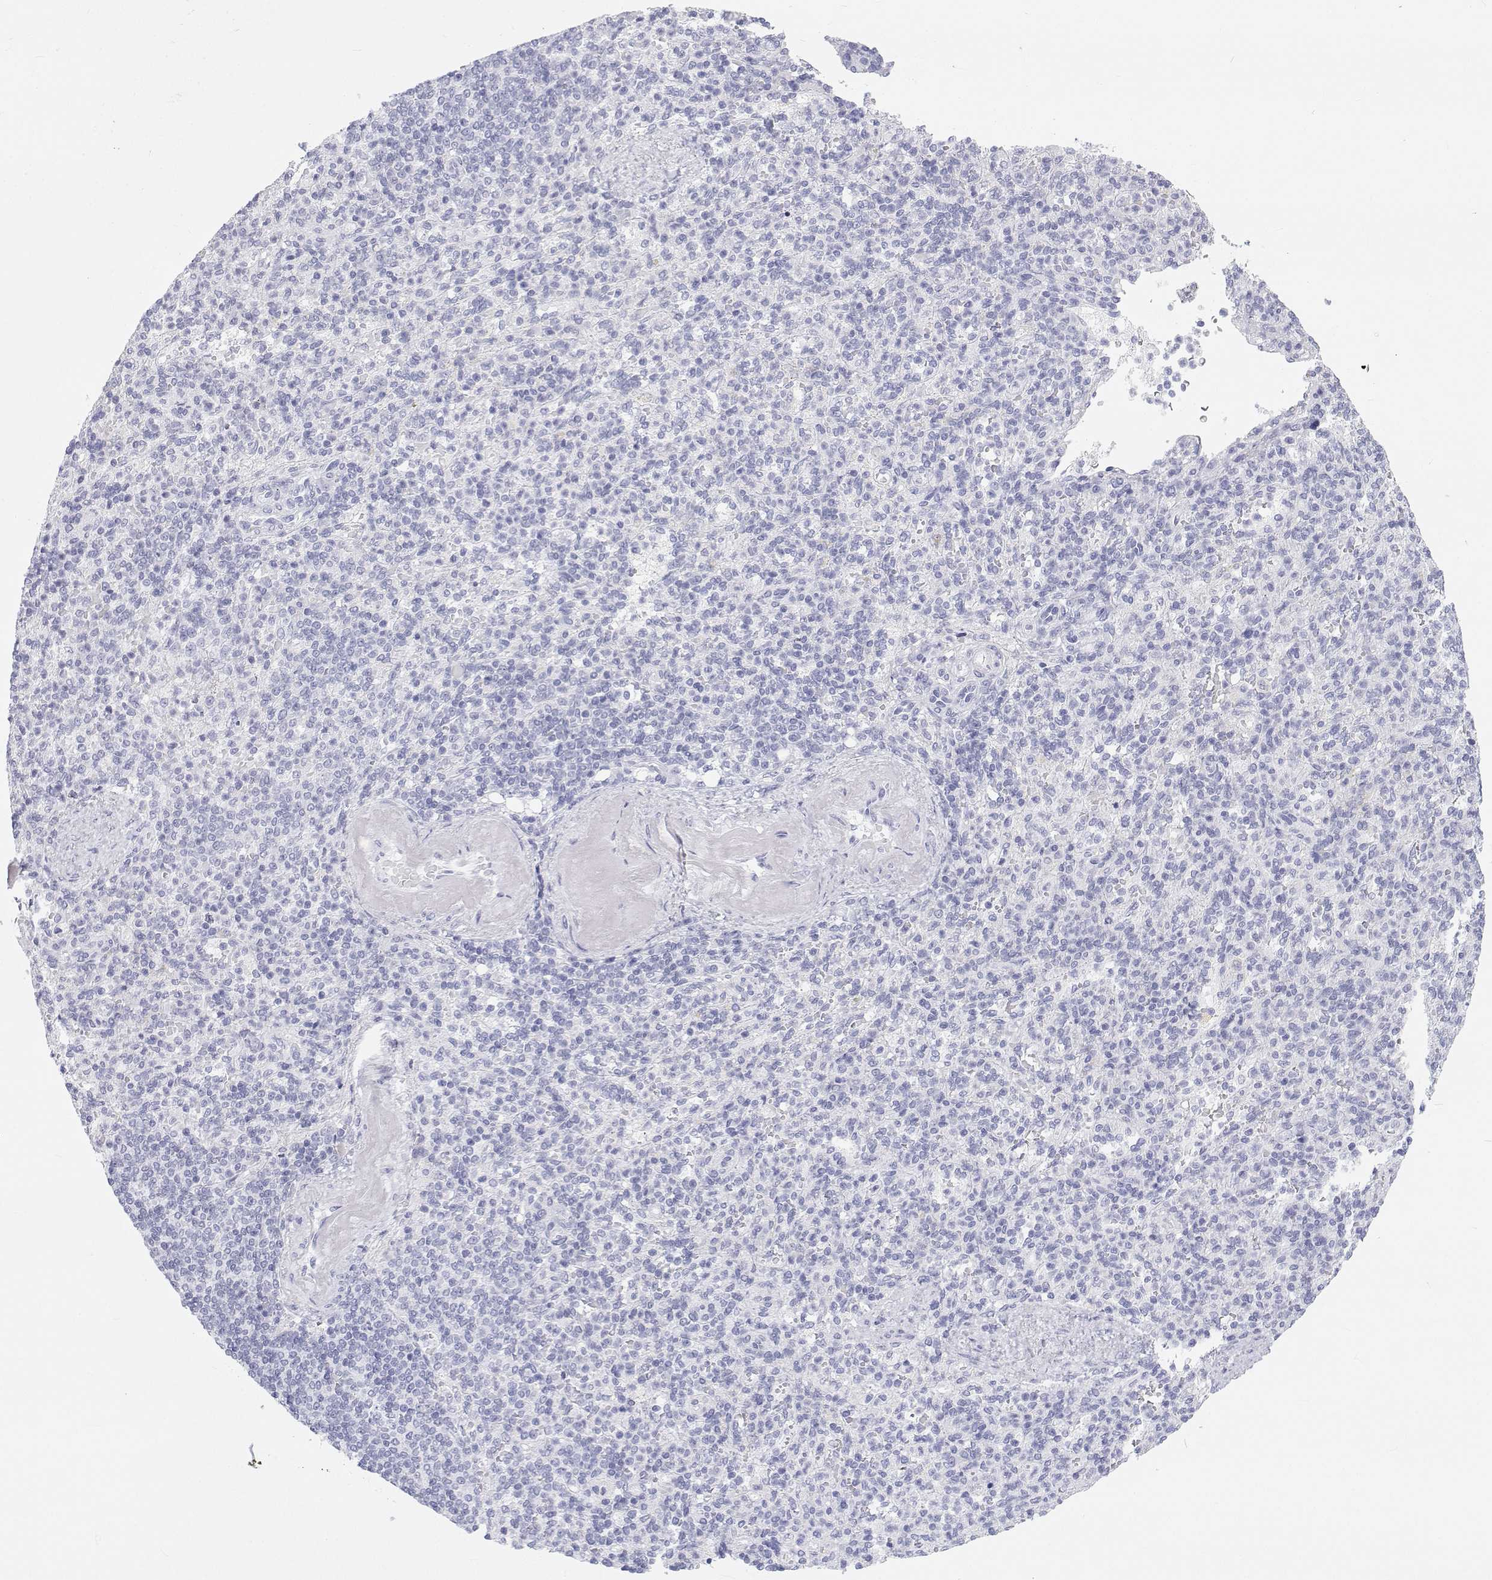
{"staining": {"intensity": "negative", "quantity": "none", "location": "none"}, "tissue": "spleen", "cell_type": "Cells in red pulp", "image_type": "normal", "snomed": [{"axis": "morphology", "description": "Normal tissue, NOS"}, {"axis": "topography", "description": "Spleen"}], "caption": "An immunohistochemistry (IHC) histopathology image of normal spleen is shown. There is no staining in cells in red pulp of spleen. (Immunohistochemistry (ihc), brightfield microscopy, high magnification).", "gene": "TTN", "patient": {"sex": "female", "age": 74}}